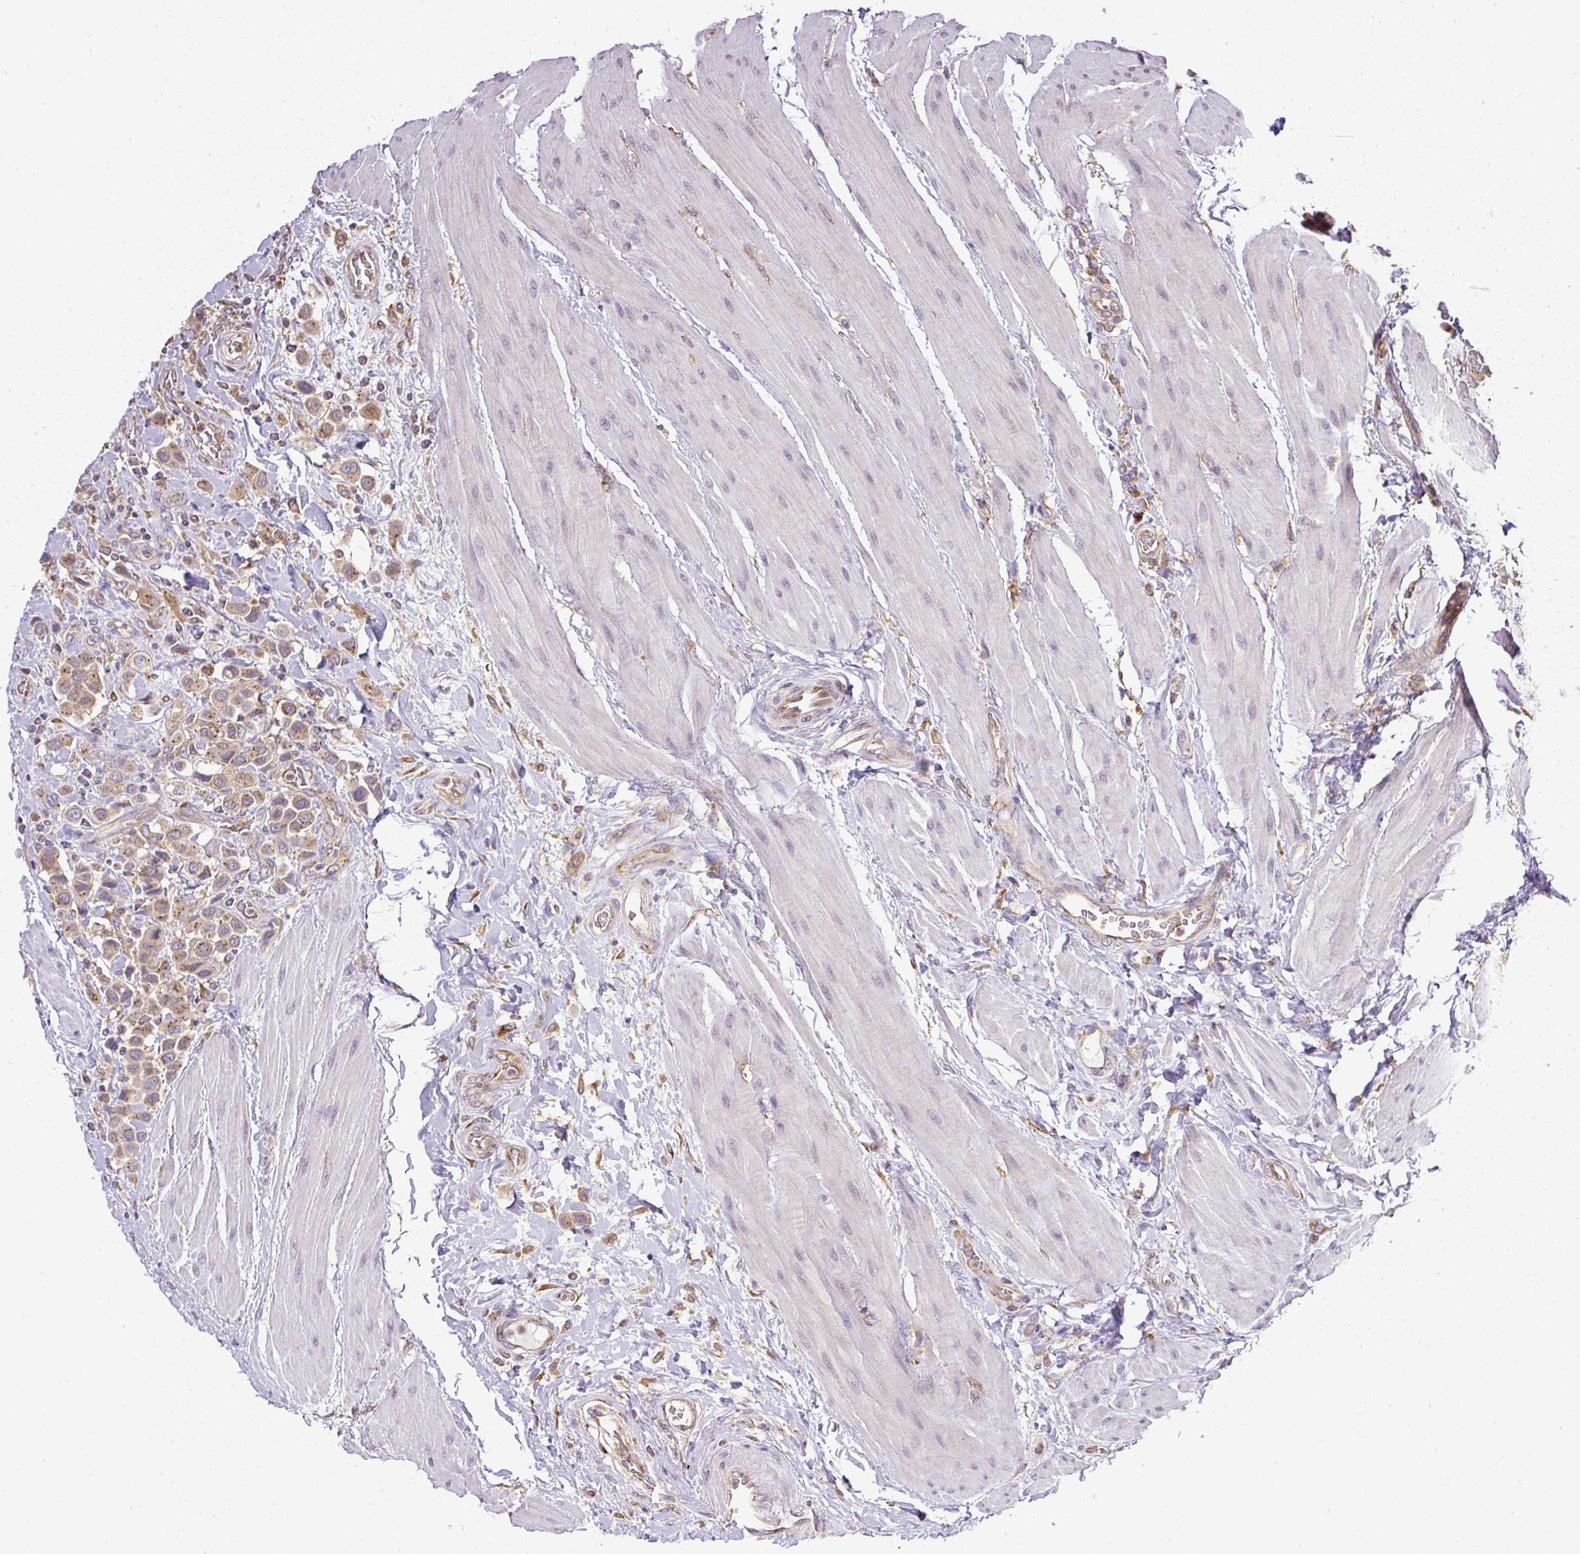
{"staining": {"intensity": "moderate", "quantity": ">75%", "location": "cytoplasmic/membranous"}, "tissue": "urothelial cancer", "cell_type": "Tumor cells", "image_type": "cancer", "snomed": [{"axis": "morphology", "description": "Urothelial carcinoma, High grade"}, {"axis": "topography", "description": "Urinary bladder"}], "caption": "This photomicrograph displays IHC staining of urothelial cancer, with medium moderate cytoplasmic/membranous staining in about >75% of tumor cells.", "gene": "SMC4", "patient": {"sex": "male", "age": 50}}